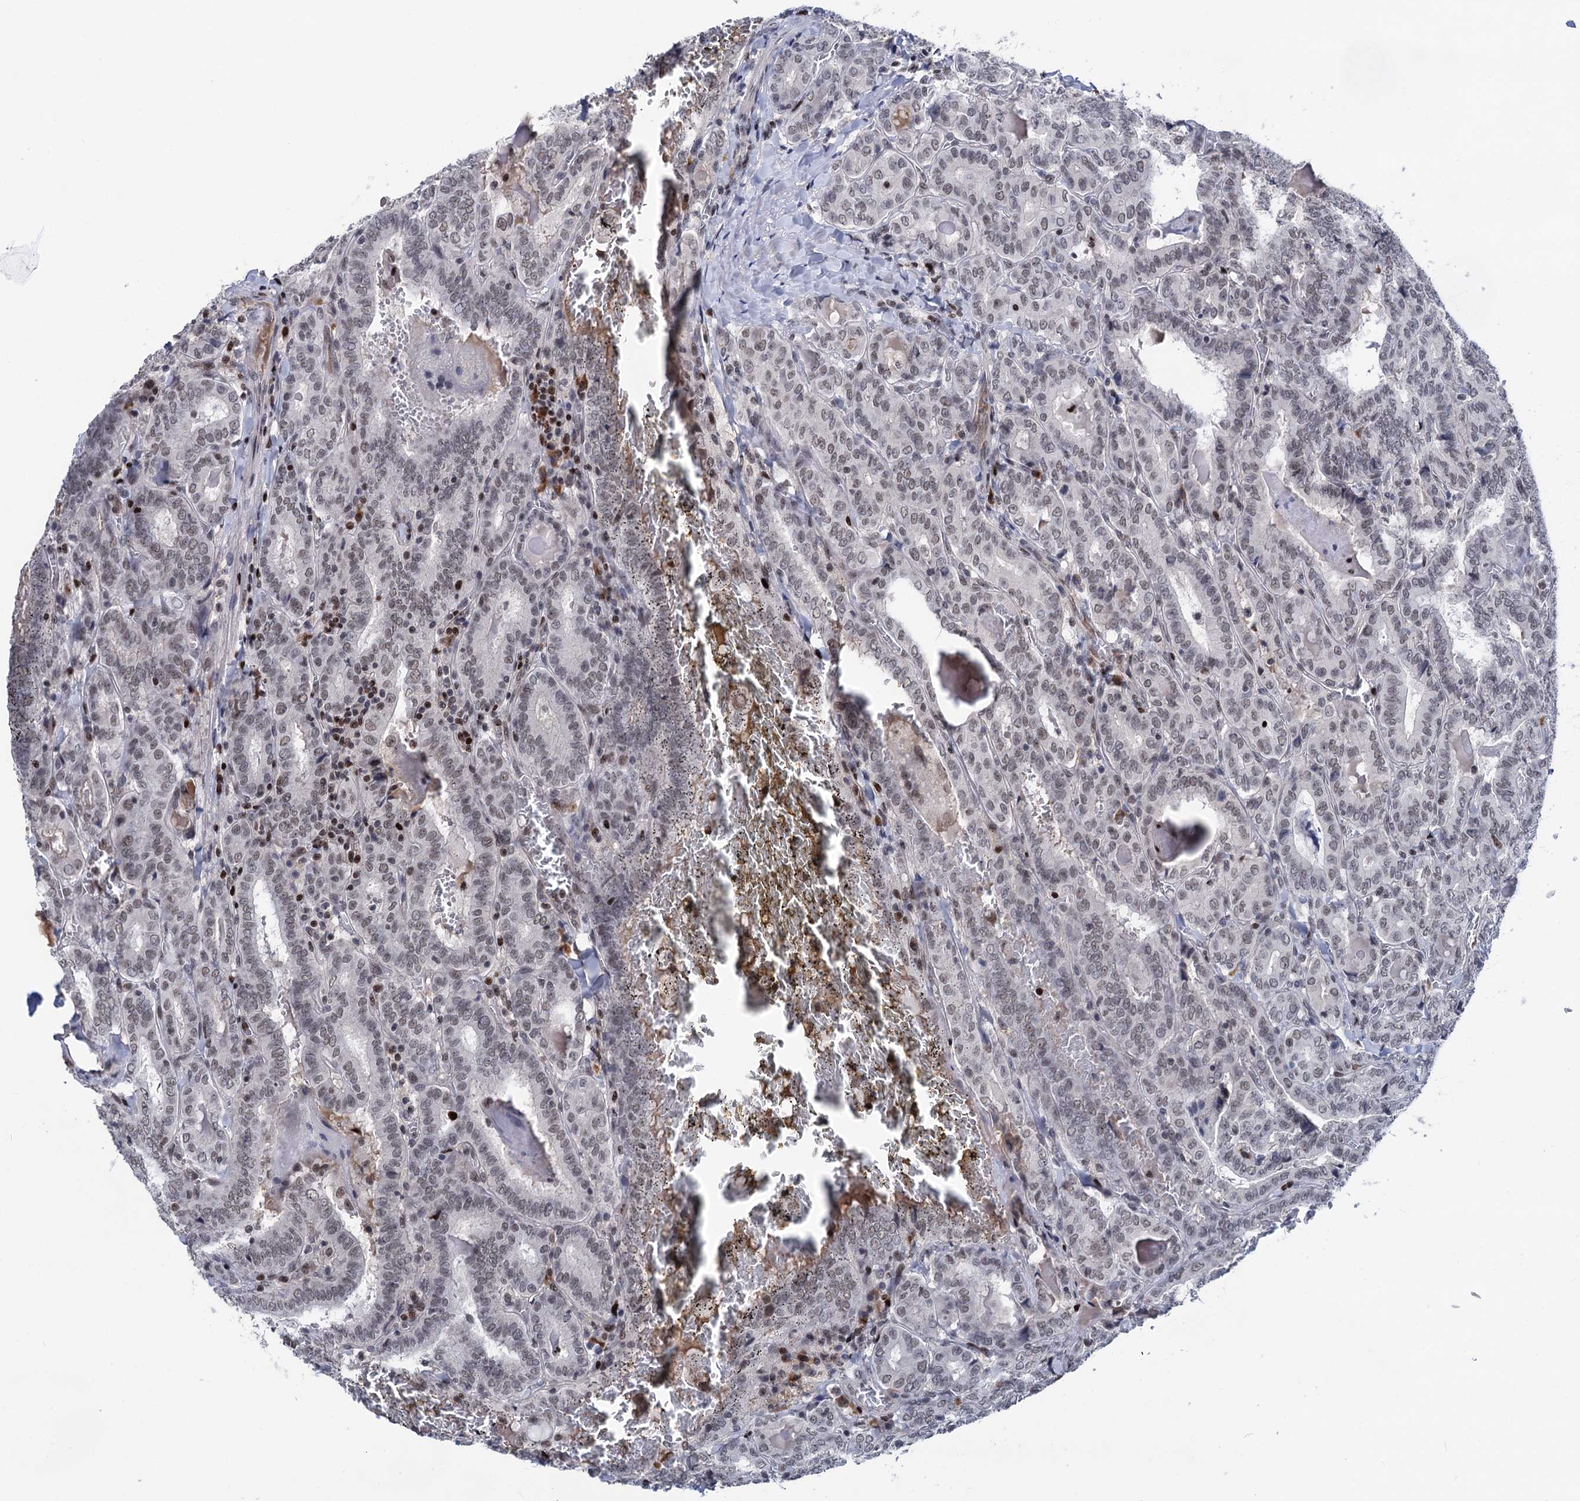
{"staining": {"intensity": "weak", "quantity": "<25%", "location": "nuclear"}, "tissue": "thyroid cancer", "cell_type": "Tumor cells", "image_type": "cancer", "snomed": [{"axis": "morphology", "description": "Papillary adenocarcinoma, NOS"}, {"axis": "topography", "description": "Thyroid gland"}], "caption": "Immunohistochemical staining of human thyroid cancer reveals no significant staining in tumor cells. (DAB immunohistochemistry with hematoxylin counter stain).", "gene": "ZCCHC10", "patient": {"sex": "female", "age": 72}}